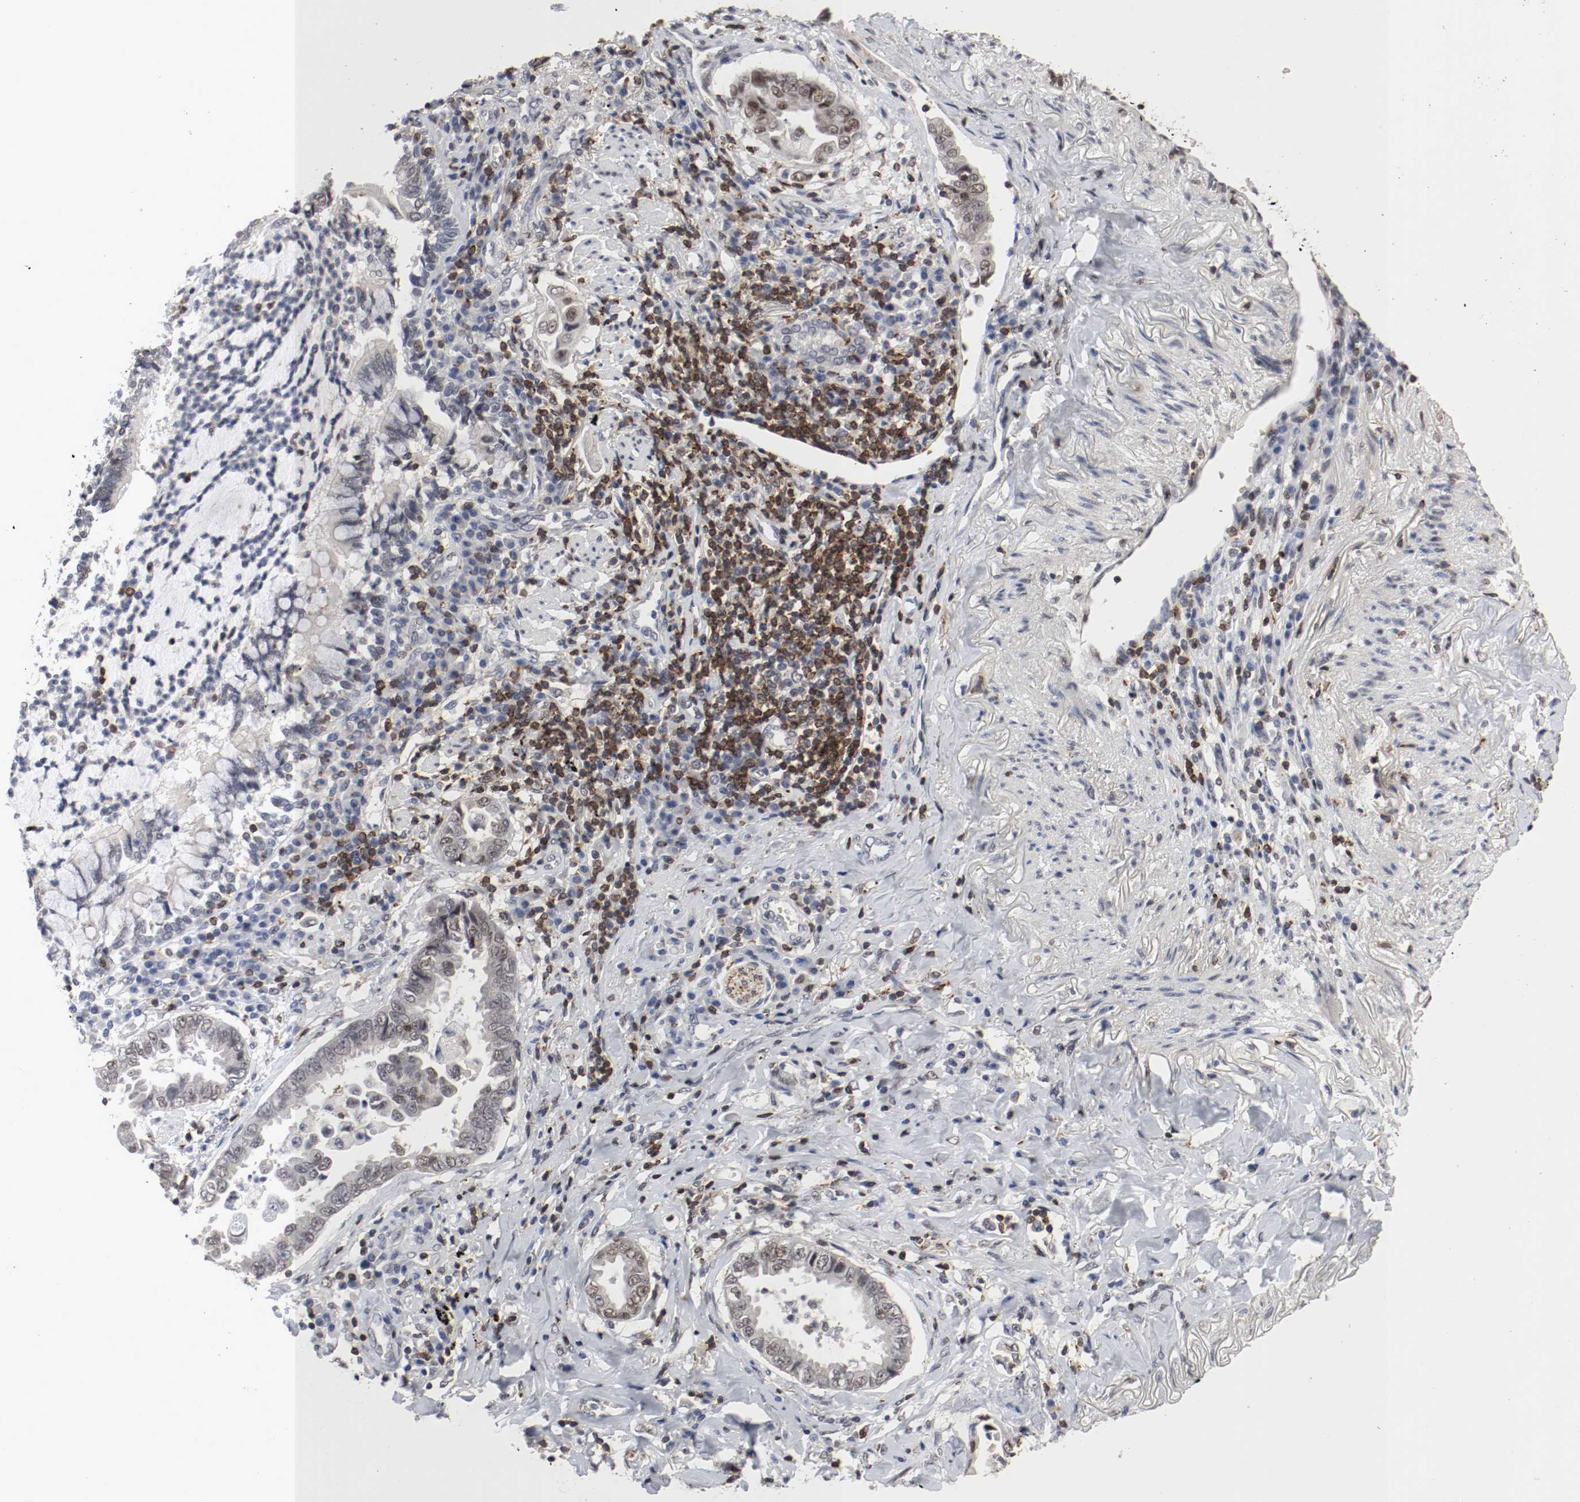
{"staining": {"intensity": "weak", "quantity": "<25%", "location": "nuclear"}, "tissue": "lung cancer", "cell_type": "Tumor cells", "image_type": "cancer", "snomed": [{"axis": "morphology", "description": "Normal tissue, NOS"}, {"axis": "morphology", "description": "Inflammation, NOS"}, {"axis": "morphology", "description": "Adenocarcinoma, NOS"}, {"axis": "topography", "description": "Lung"}], "caption": "High power microscopy micrograph of an immunohistochemistry (IHC) micrograph of lung cancer (adenocarcinoma), revealing no significant positivity in tumor cells. (Stains: DAB IHC with hematoxylin counter stain, Microscopy: brightfield microscopy at high magnification).", "gene": "JUND", "patient": {"sex": "female", "age": 64}}